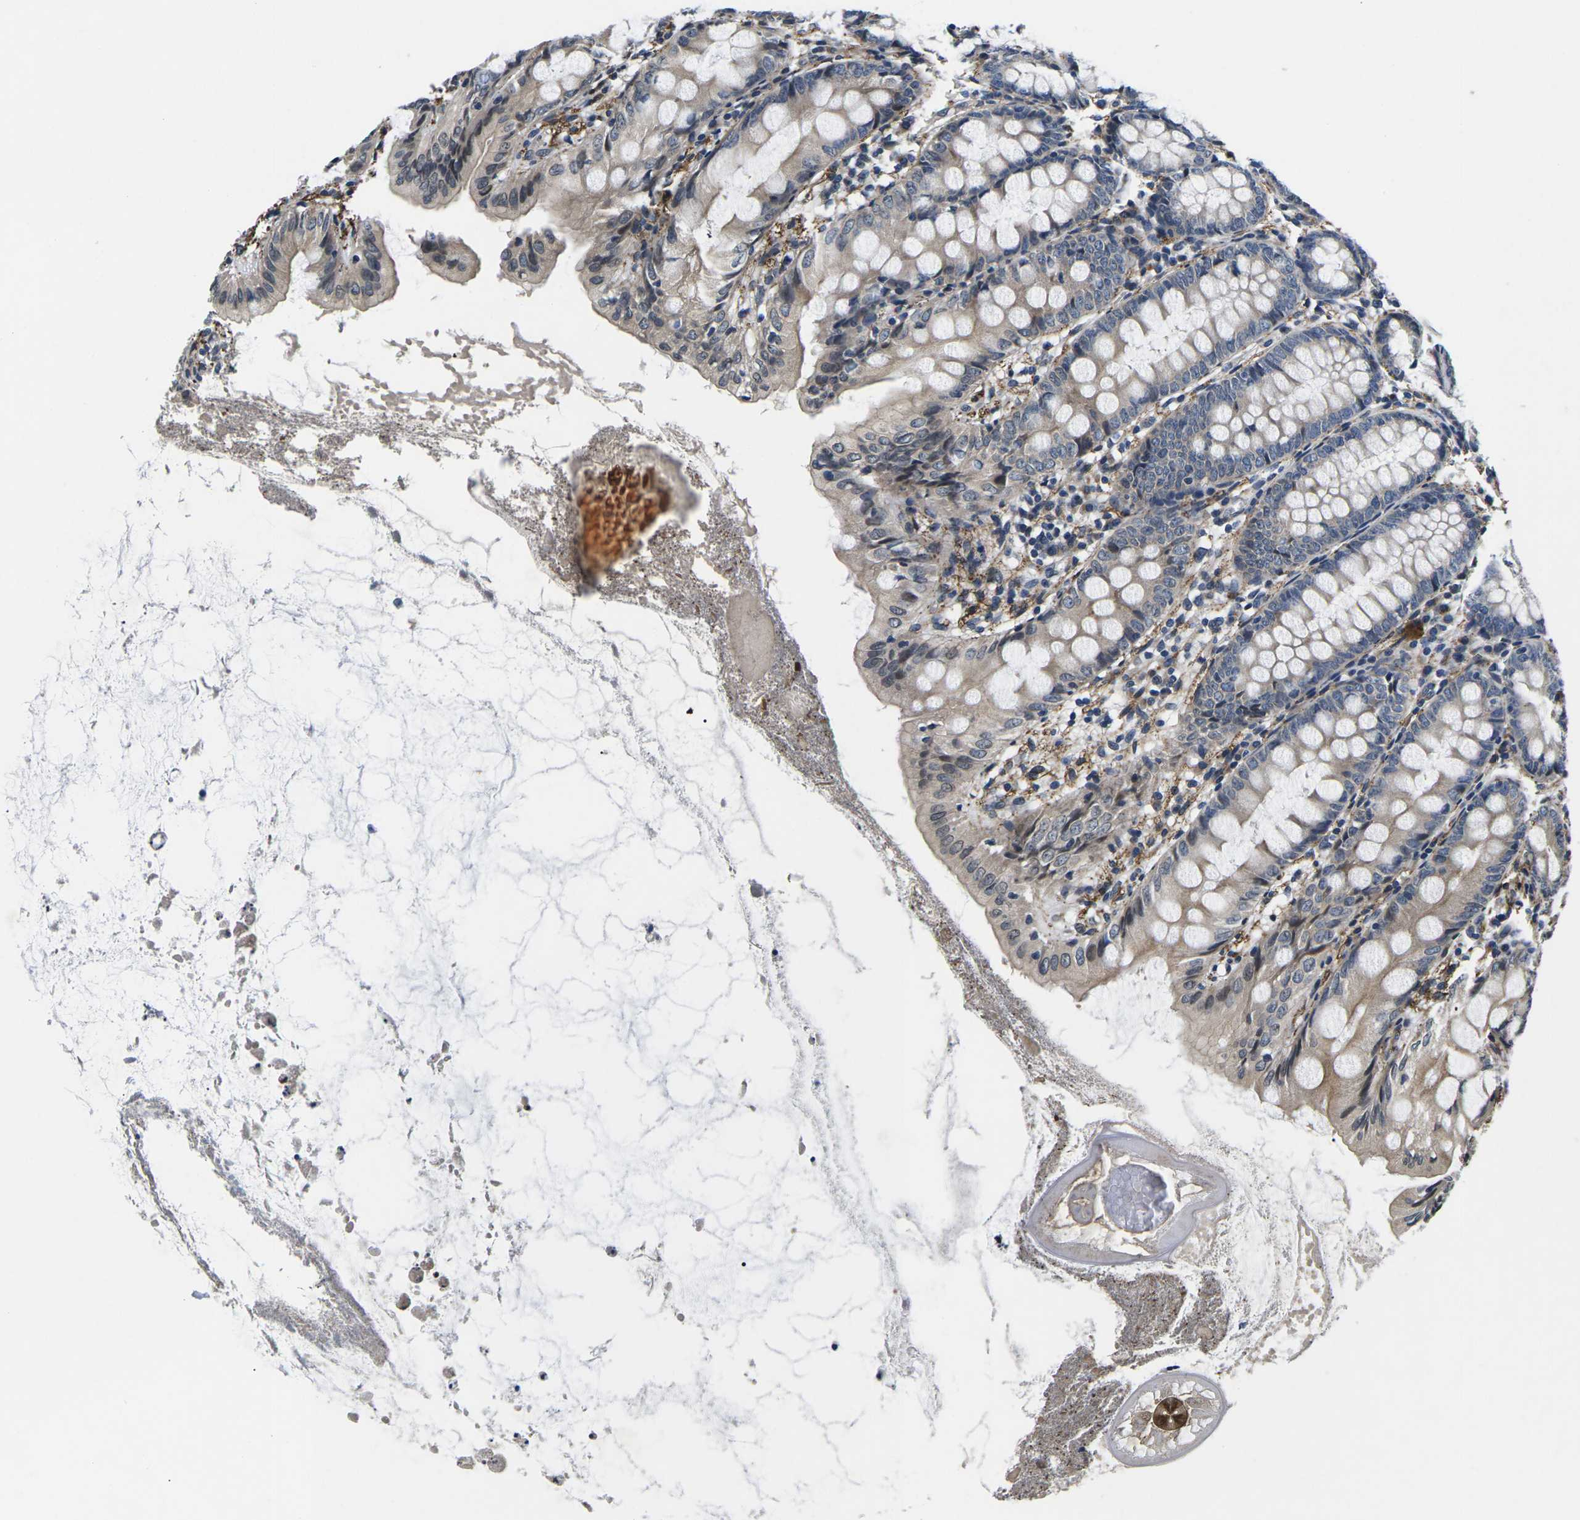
{"staining": {"intensity": "weak", "quantity": ">75%", "location": "cytoplasmic/membranous,nuclear"}, "tissue": "appendix", "cell_type": "Glandular cells", "image_type": "normal", "snomed": [{"axis": "morphology", "description": "Normal tissue, NOS"}, {"axis": "topography", "description": "Appendix"}], "caption": "Immunohistochemical staining of benign human appendix shows >75% levels of weak cytoplasmic/membranous,nuclear protein positivity in about >75% of glandular cells.", "gene": "SNX10", "patient": {"sex": "female", "age": 77}}